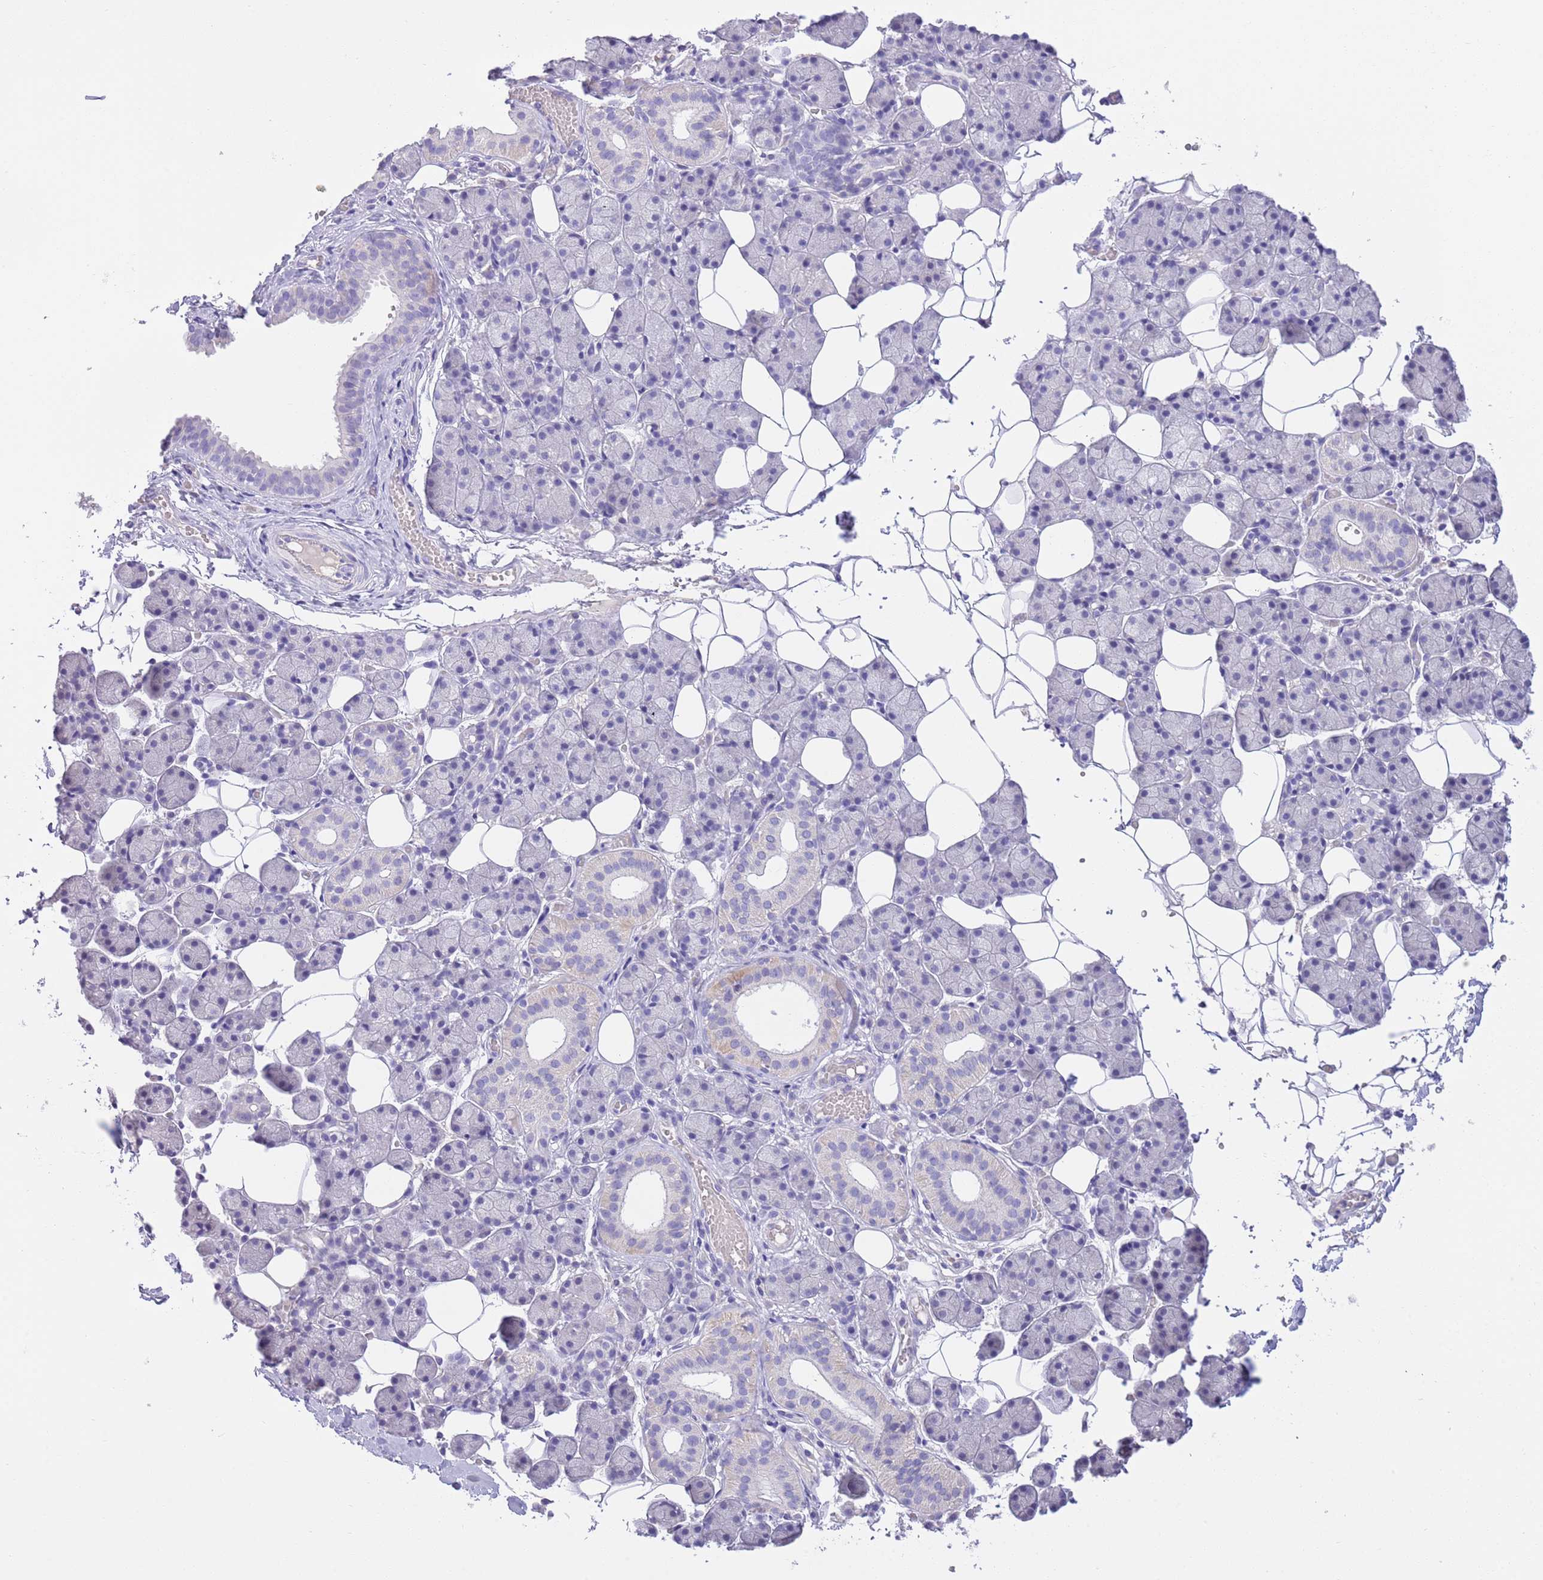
{"staining": {"intensity": "negative", "quantity": "none", "location": "none"}, "tissue": "salivary gland", "cell_type": "Glandular cells", "image_type": "normal", "snomed": [{"axis": "morphology", "description": "Normal tissue, NOS"}, {"axis": "topography", "description": "Salivary gland"}], "caption": "IHC micrograph of unremarkable salivary gland: salivary gland stained with DAB exhibits no significant protein expression in glandular cells.", "gene": "SFTPA1", "patient": {"sex": "female", "age": 33}}